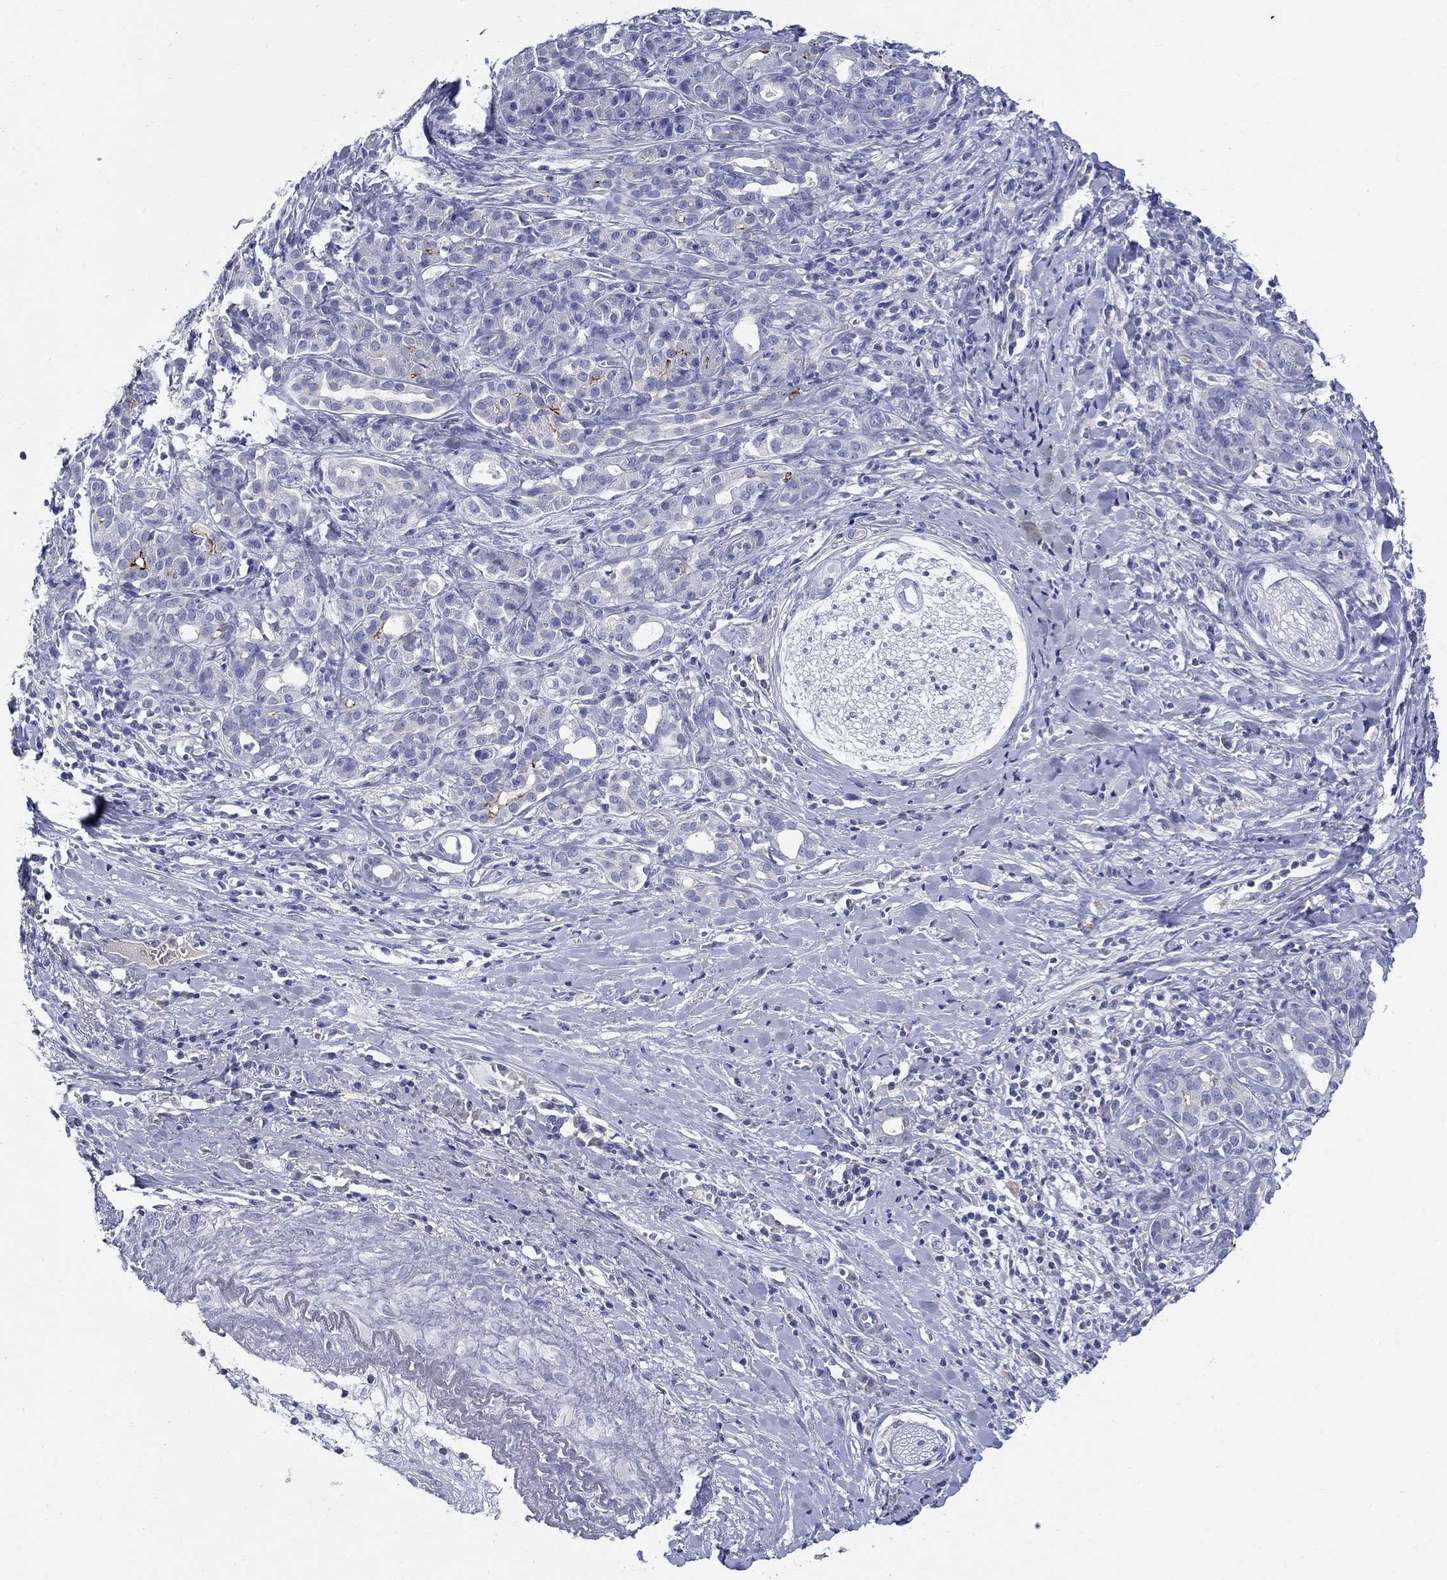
{"staining": {"intensity": "negative", "quantity": "none", "location": "none"}, "tissue": "pancreatic cancer", "cell_type": "Tumor cells", "image_type": "cancer", "snomed": [{"axis": "morphology", "description": "Adenocarcinoma, NOS"}, {"axis": "topography", "description": "Pancreas"}], "caption": "Histopathology image shows no significant protein staining in tumor cells of pancreatic cancer.", "gene": "CRYGD", "patient": {"sex": "male", "age": 61}}